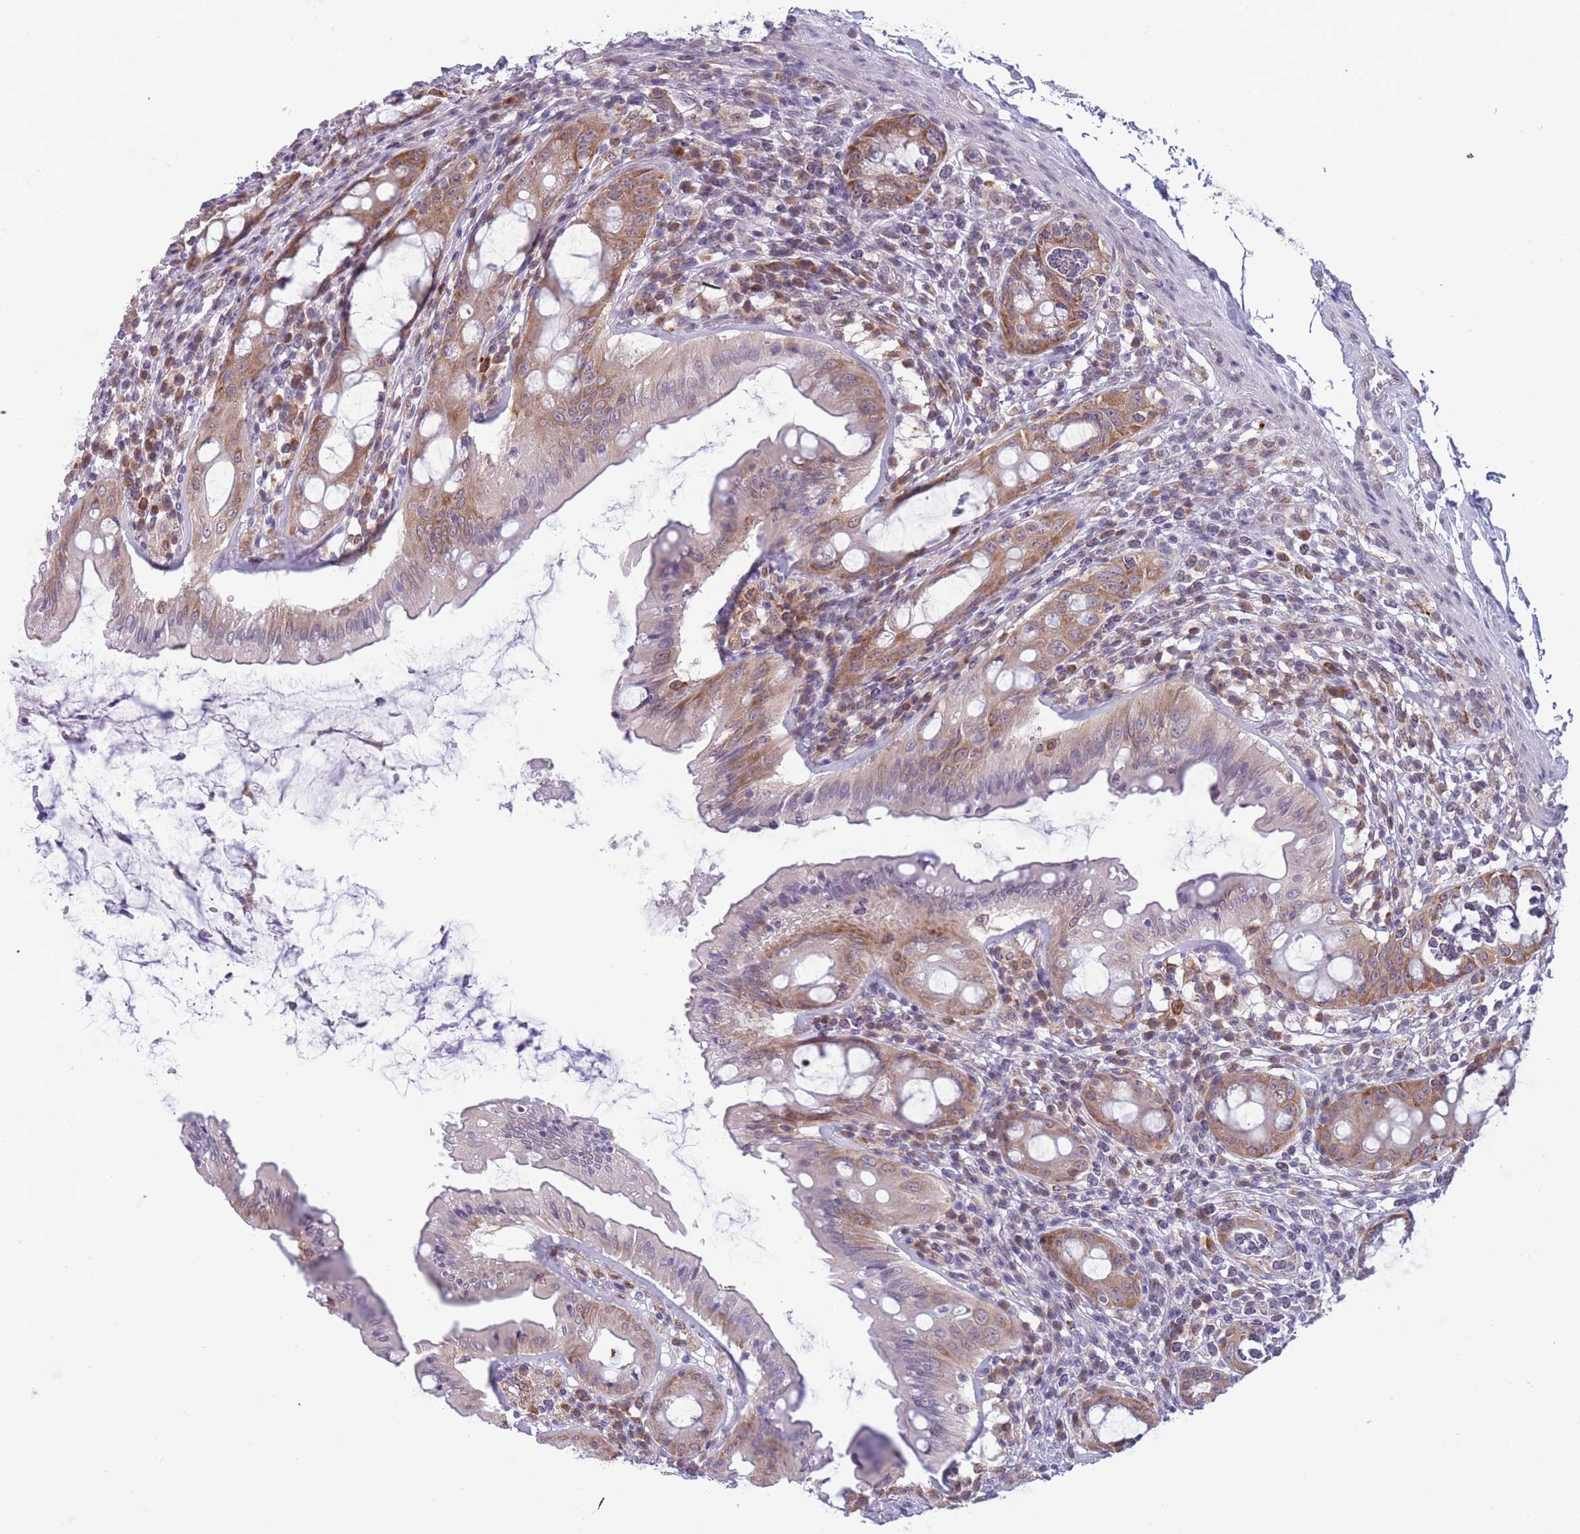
{"staining": {"intensity": "moderate", "quantity": "25%-75%", "location": "cytoplasmic/membranous"}, "tissue": "rectum", "cell_type": "Glandular cells", "image_type": "normal", "snomed": [{"axis": "morphology", "description": "Normal tissue, NOS"}, {"axis": "topography", "description": "Rectum"}], "caption": "IHC image of unremarkable rectum stained for a protein (brown), which reveals medium levels of moderate cytoplasmic/membranous expression in approximately 25%-75% of glandular cells.", "gene": "TMEM121", "patient": {"sex": "female", "age": 57}}